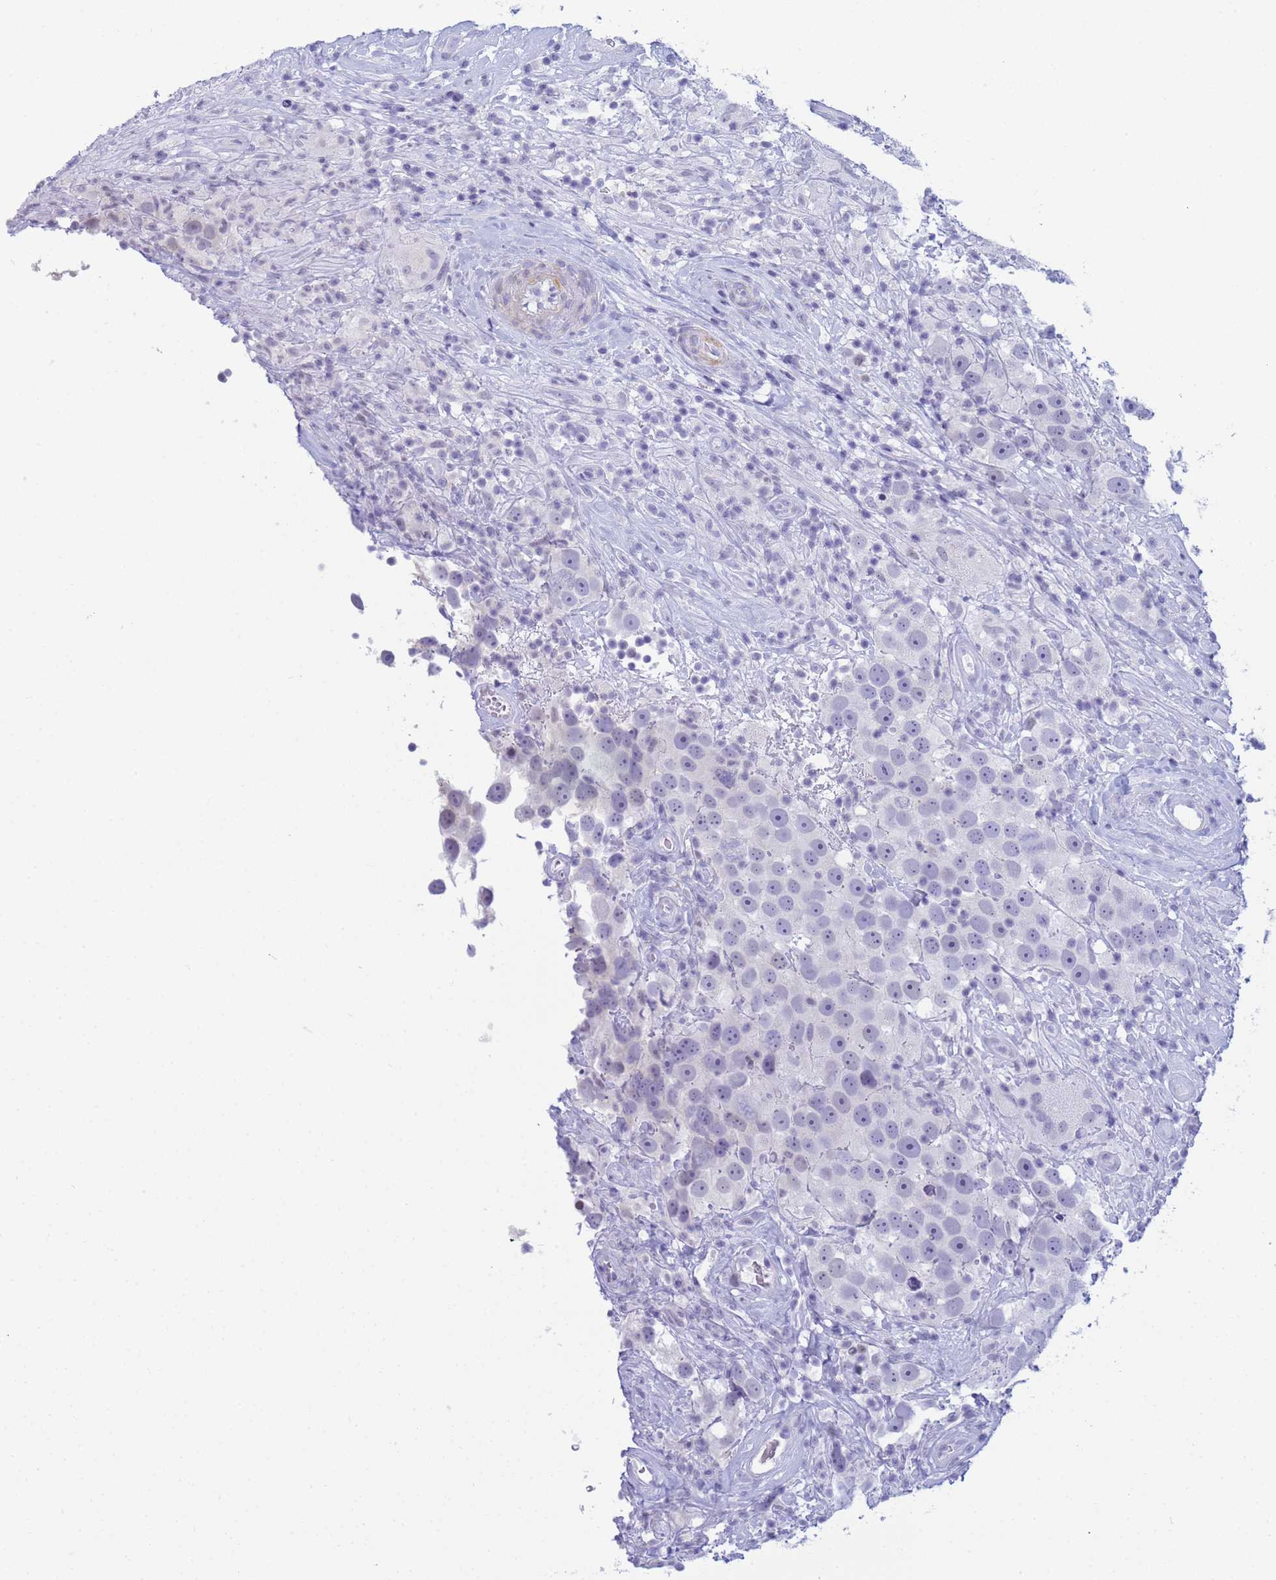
{"staining": {"intensity": "negative", "quantity": "none", "location": "none"}, "tissue": "testis cancer", "cell_type": "Tumor cells", "image_type": "cancer", "snomed": [{"axis": "morphology", "description": "Seminoma, NOS"}, {"axis": "topography", "description": "Testis"}], "caption": "Protein analysis of testis seminoma reveals no significant expression in tumor cells.", "gene": "SNX20", "patient": {"sex": "male", "age": 49}}